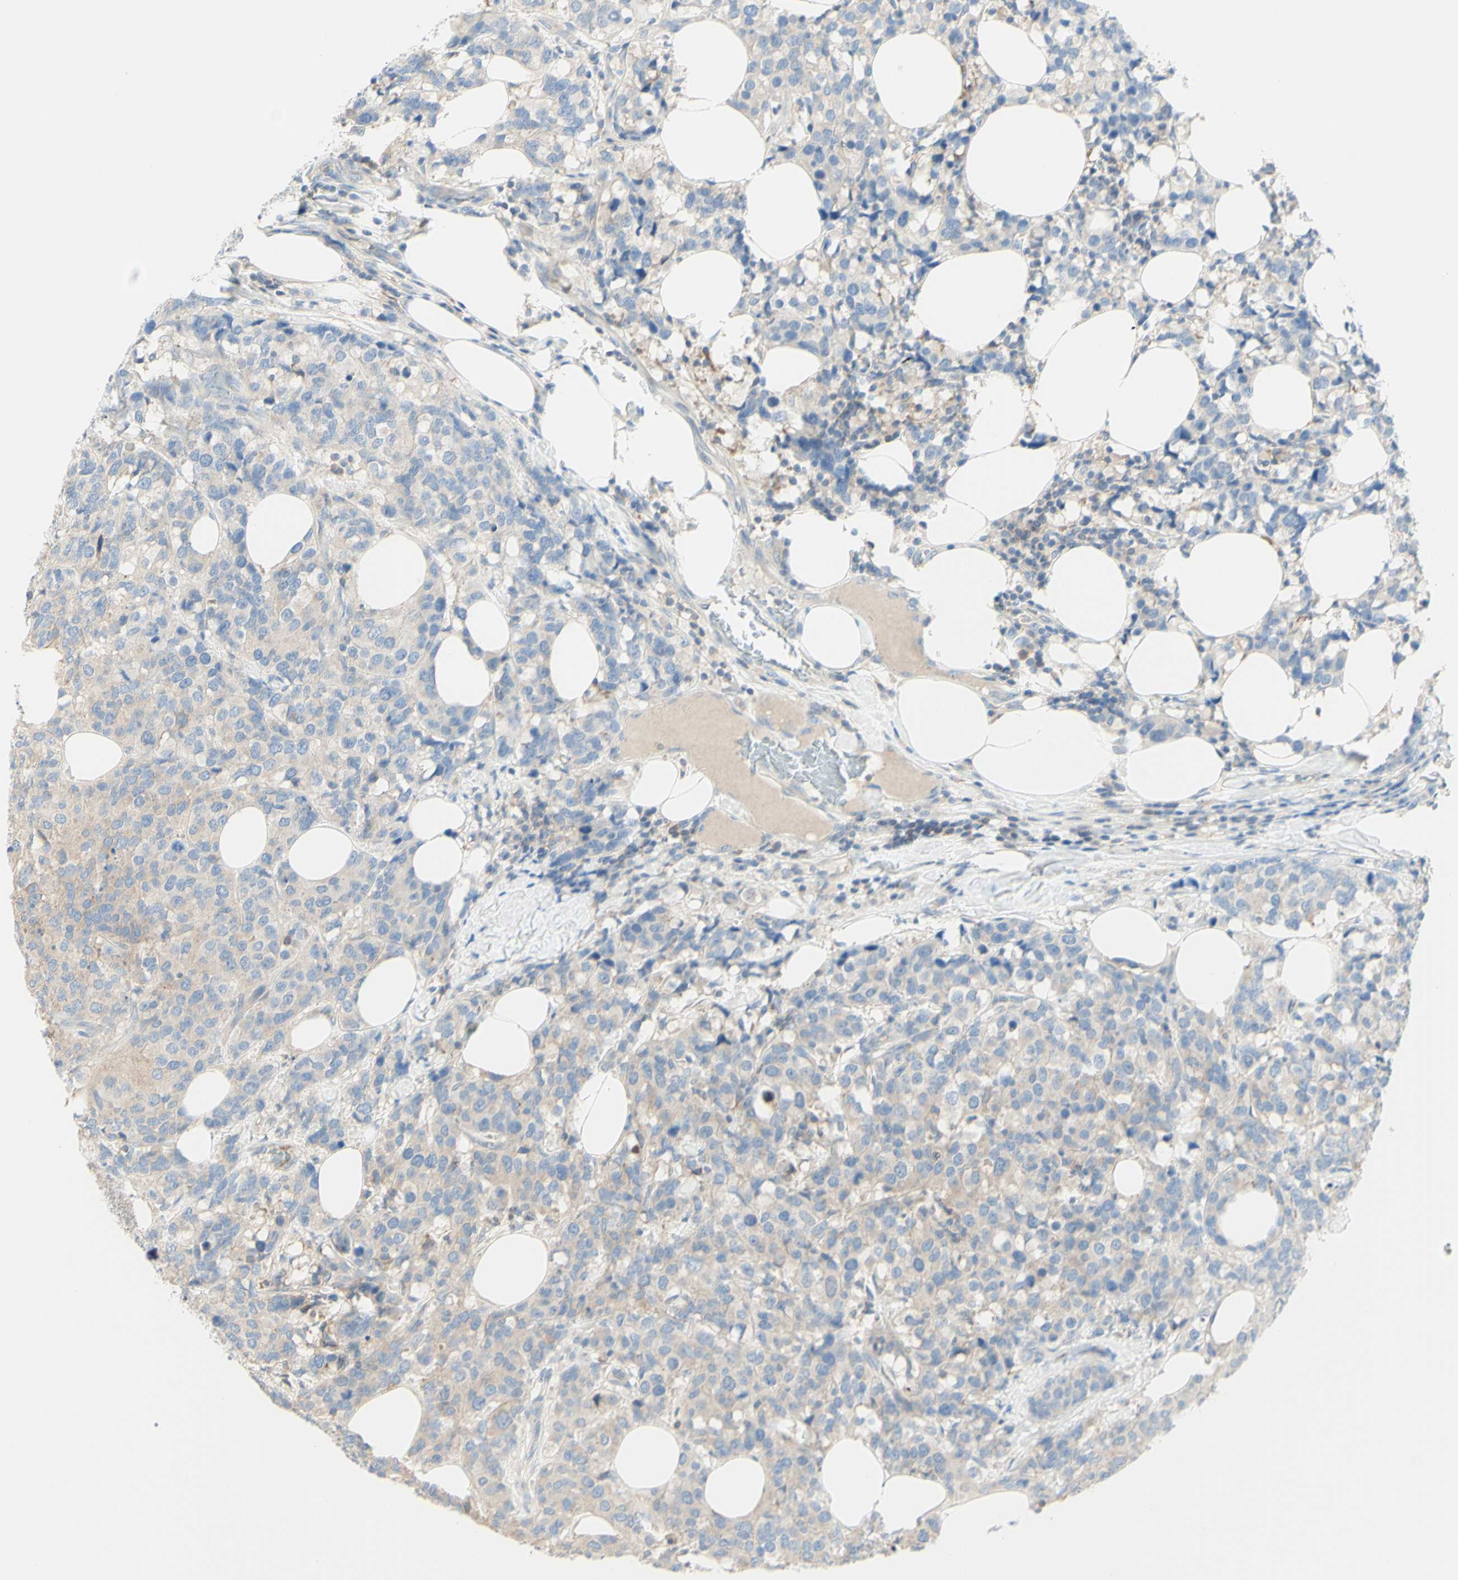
{"staining": {"intensity": "weak", "quantity": "<25%", "location": "cytoplasmic/membranous"}, "tissue": "breast cancer", "cell_type": "Tumor cells", "image_type": "cancer", "snomed": [{"axis": "morphology", "description": "Lobular carcinoma"}, {"axis": "topography", "description": "Breast"}], "caption": "Histopathology image shows no significant protein expression in tumor cells of lobular carcinoma (breast).", "gene": "MTM1", "patient": {"sex": "female", "age": 59}}